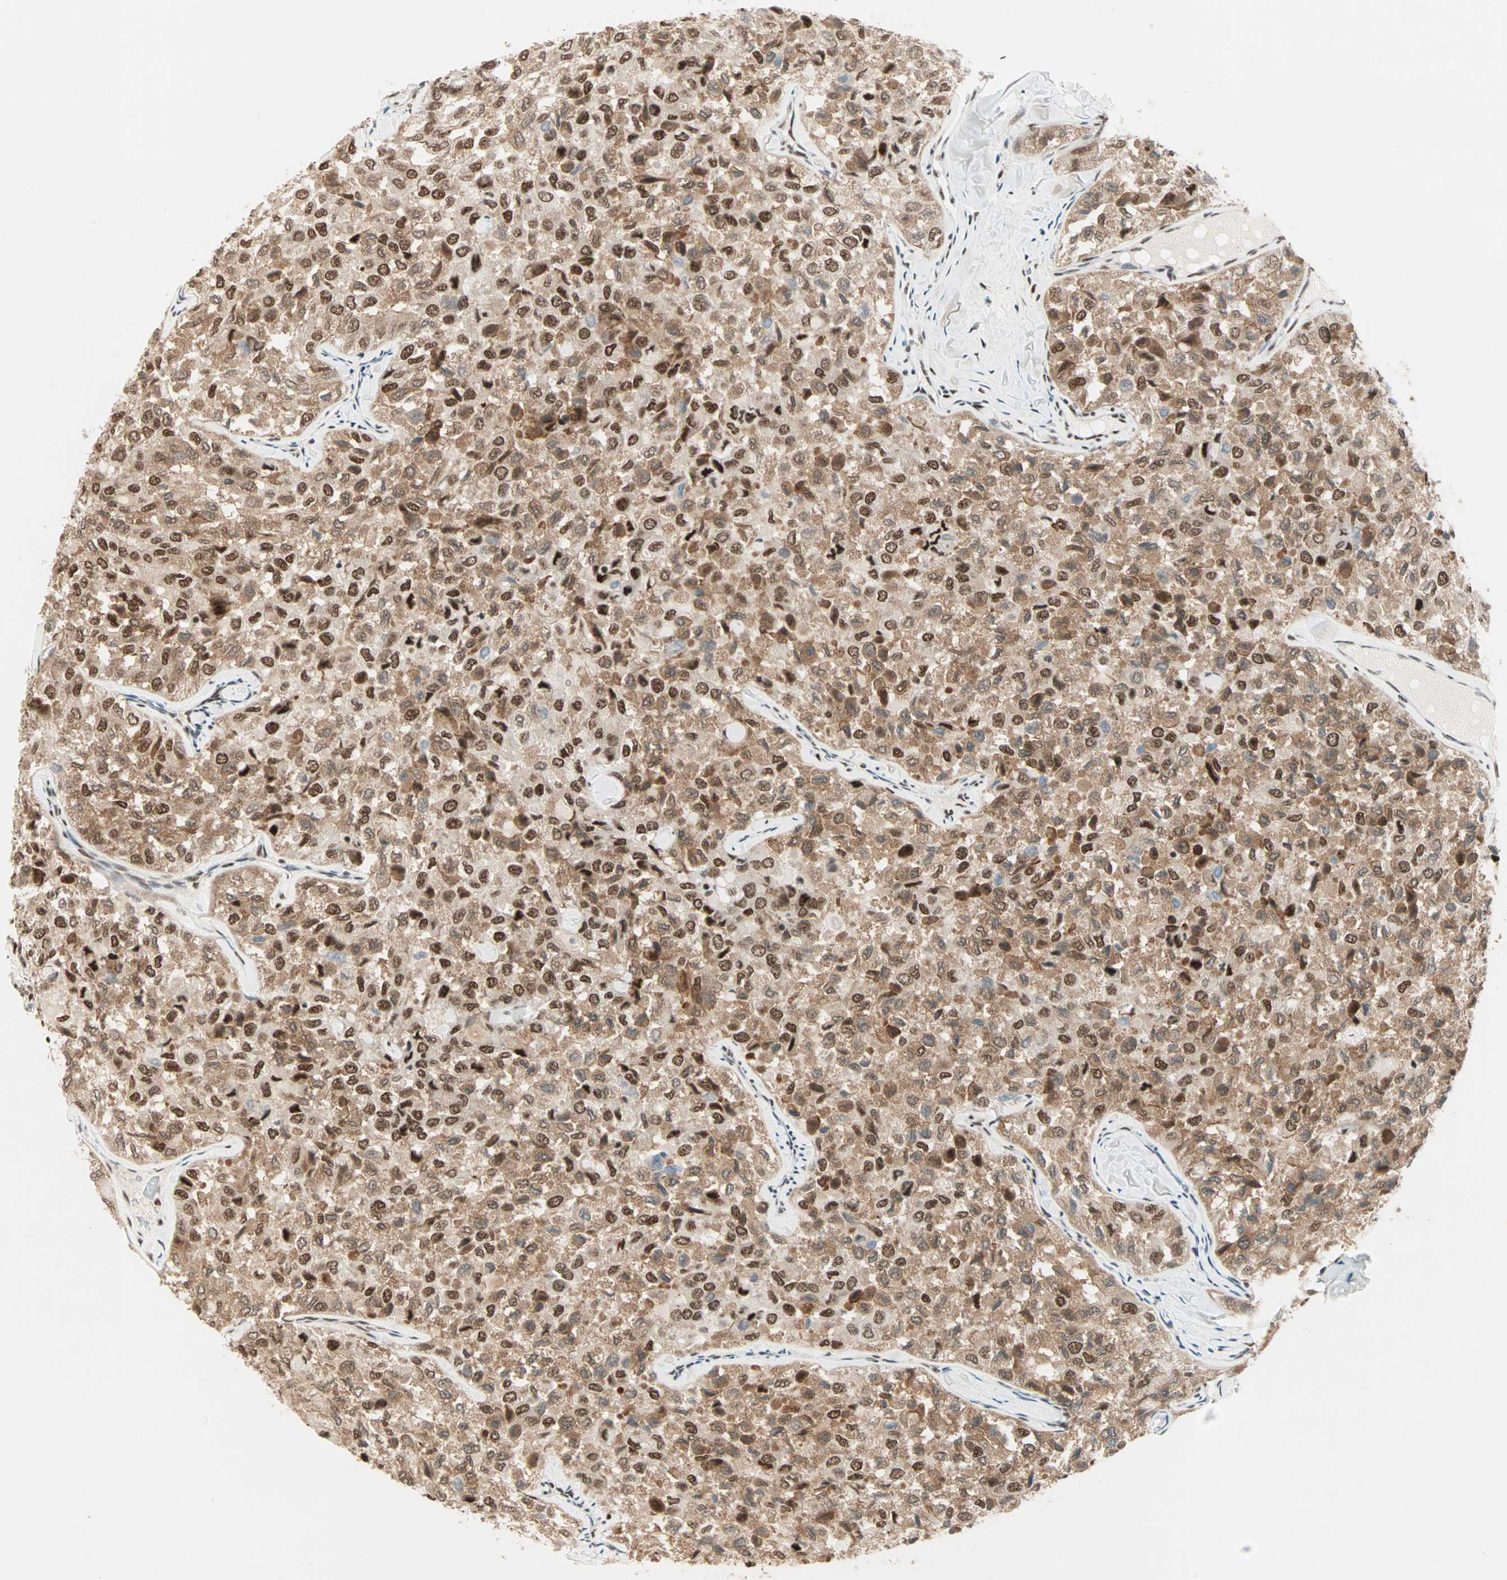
{"staining": {"intensity": "strong", "quantity": ">75%", "location": "cytoplasmic/membranous,nuclear"}, "tissue": "thyroid cancer", "cell_type": "Tumor cells", "image_type": "cancer", "snomed": [{"axis": "morphology", "description": "Follicular adenoma carcinoma, NOS"}, {"axis": "topography", "description": "Thyroid gland"}], "caption": "The immunohistochemical stain labels strong cytoplasmic/membranous and nuclear staining in tumor cells of thyroid cancer (follicular adenoma carcinoma) tissue.", "gene": "BLM", "patient": {"sex": "male", "age": 75}}